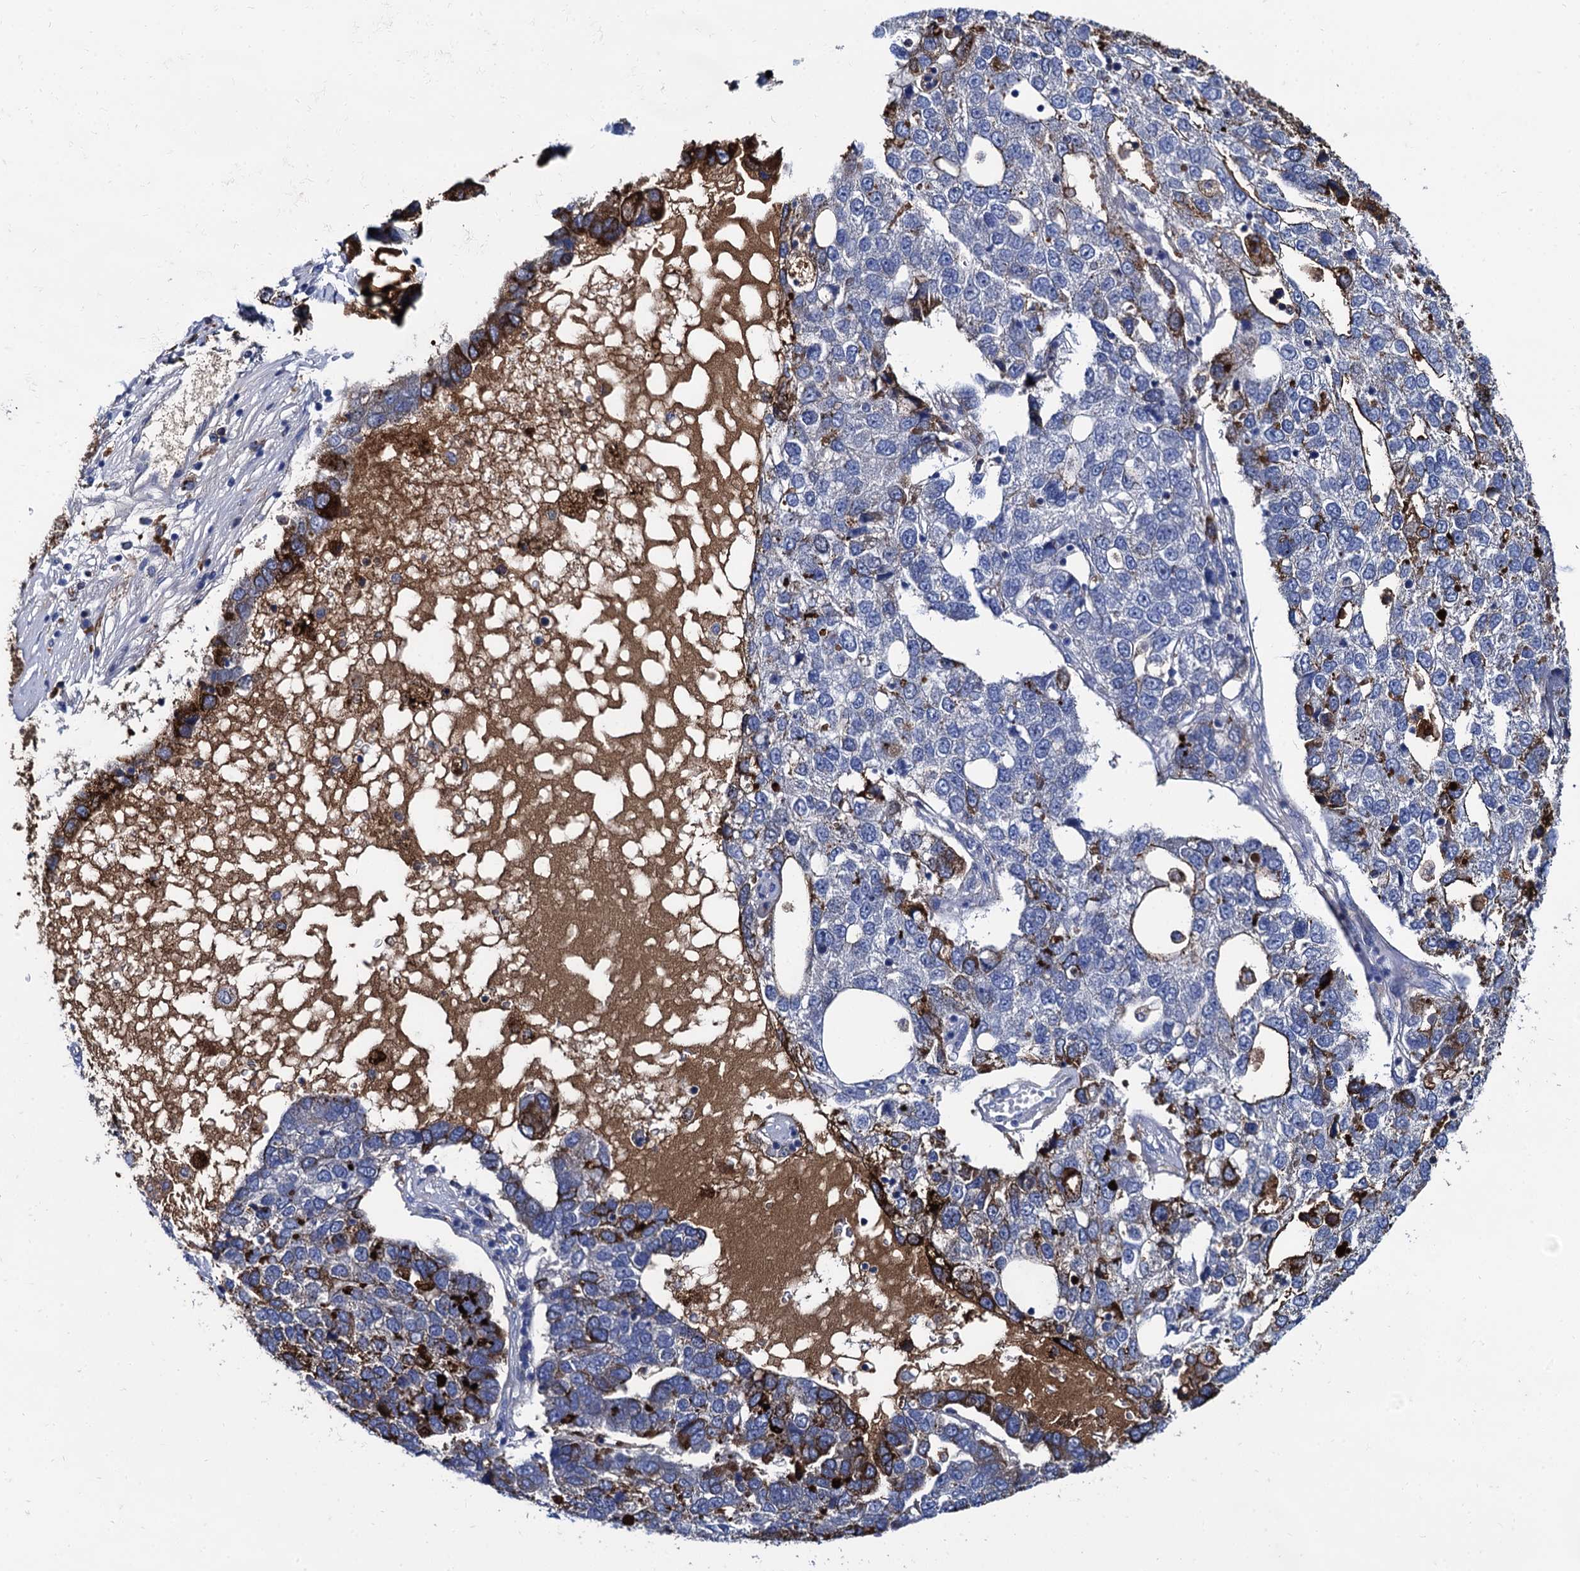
{"staining": {"intensity": "strong", "quantity": "<25%", "location": "cytoplasmic/membranous"}, "tissue": "pancreatic cancer", "cell_type": "Tumor cells", "image_type": "cancer", "snomed": [{"axis": "morphology", "description": "Adenocarcinoma, NOS"}, {"axis": "topography", "description": "Pancreas"}], "caption": "Protein staining reveals strong cytoplasmic/membranous positivity in about <25% of tumor cells in pancreatic adenocarcinoma.", "gene": "APOD", "patient": {"sex": "female", "age": 61}}